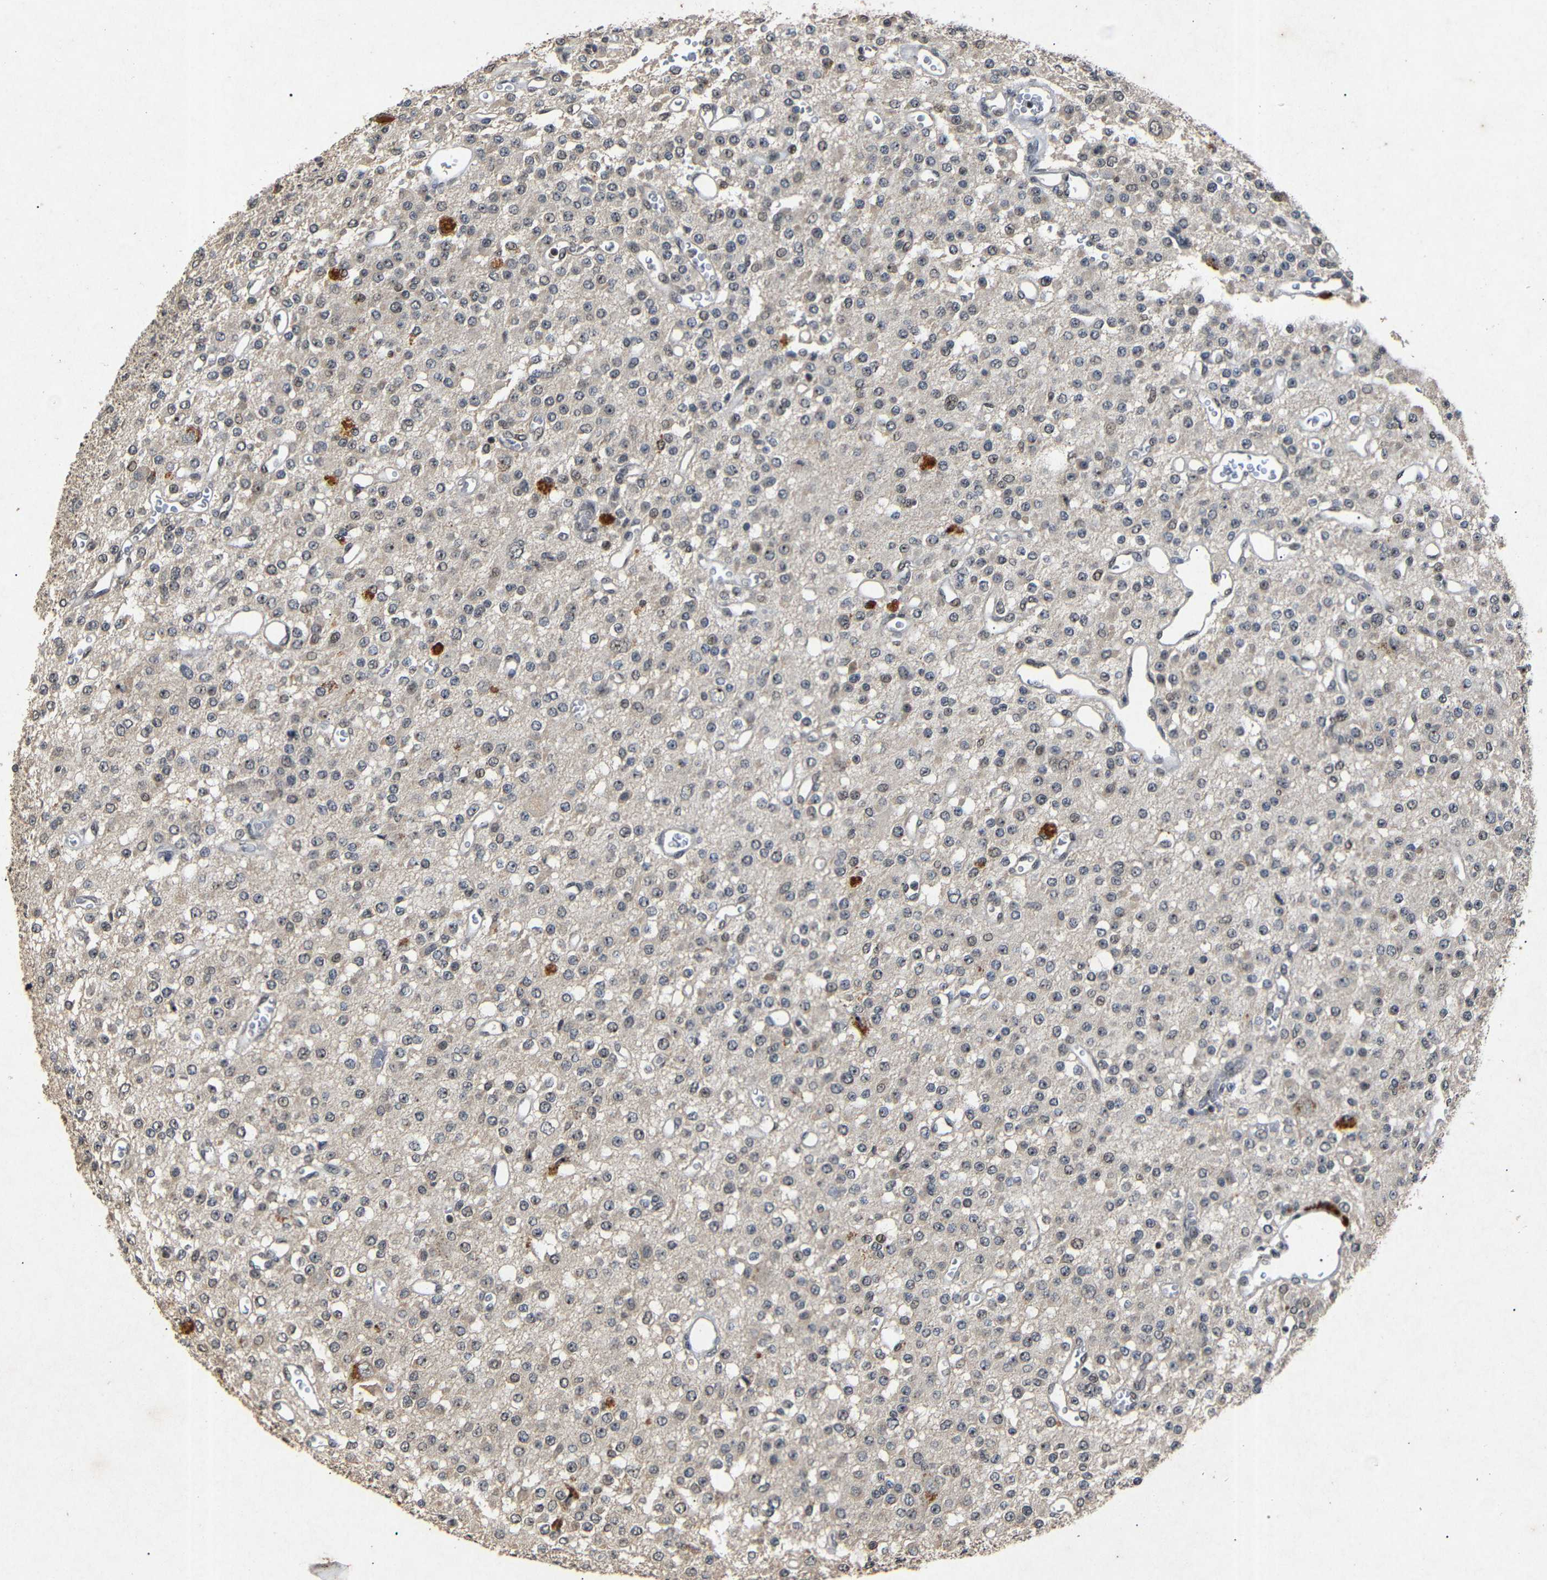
{"staining": {"intensity": "moderate", "quantity": "<25%", "location": "nuclear"}, "tissue": "glioma", "cell_type": "Tumor cells", "image_type": "cancer", "snomed": [{"axis": "morphology", "description": "Glioma, malignant, Low grade"}, {"axis": "topography", "description": "Brain"}], "caption": "This is a photomicrograph of immunohistochemistry staining of glioma, which shows moderate positivity in the nuclear of tumor cells.", "gene": "PARN", "patient": {"sex": "male", "age": 38}}